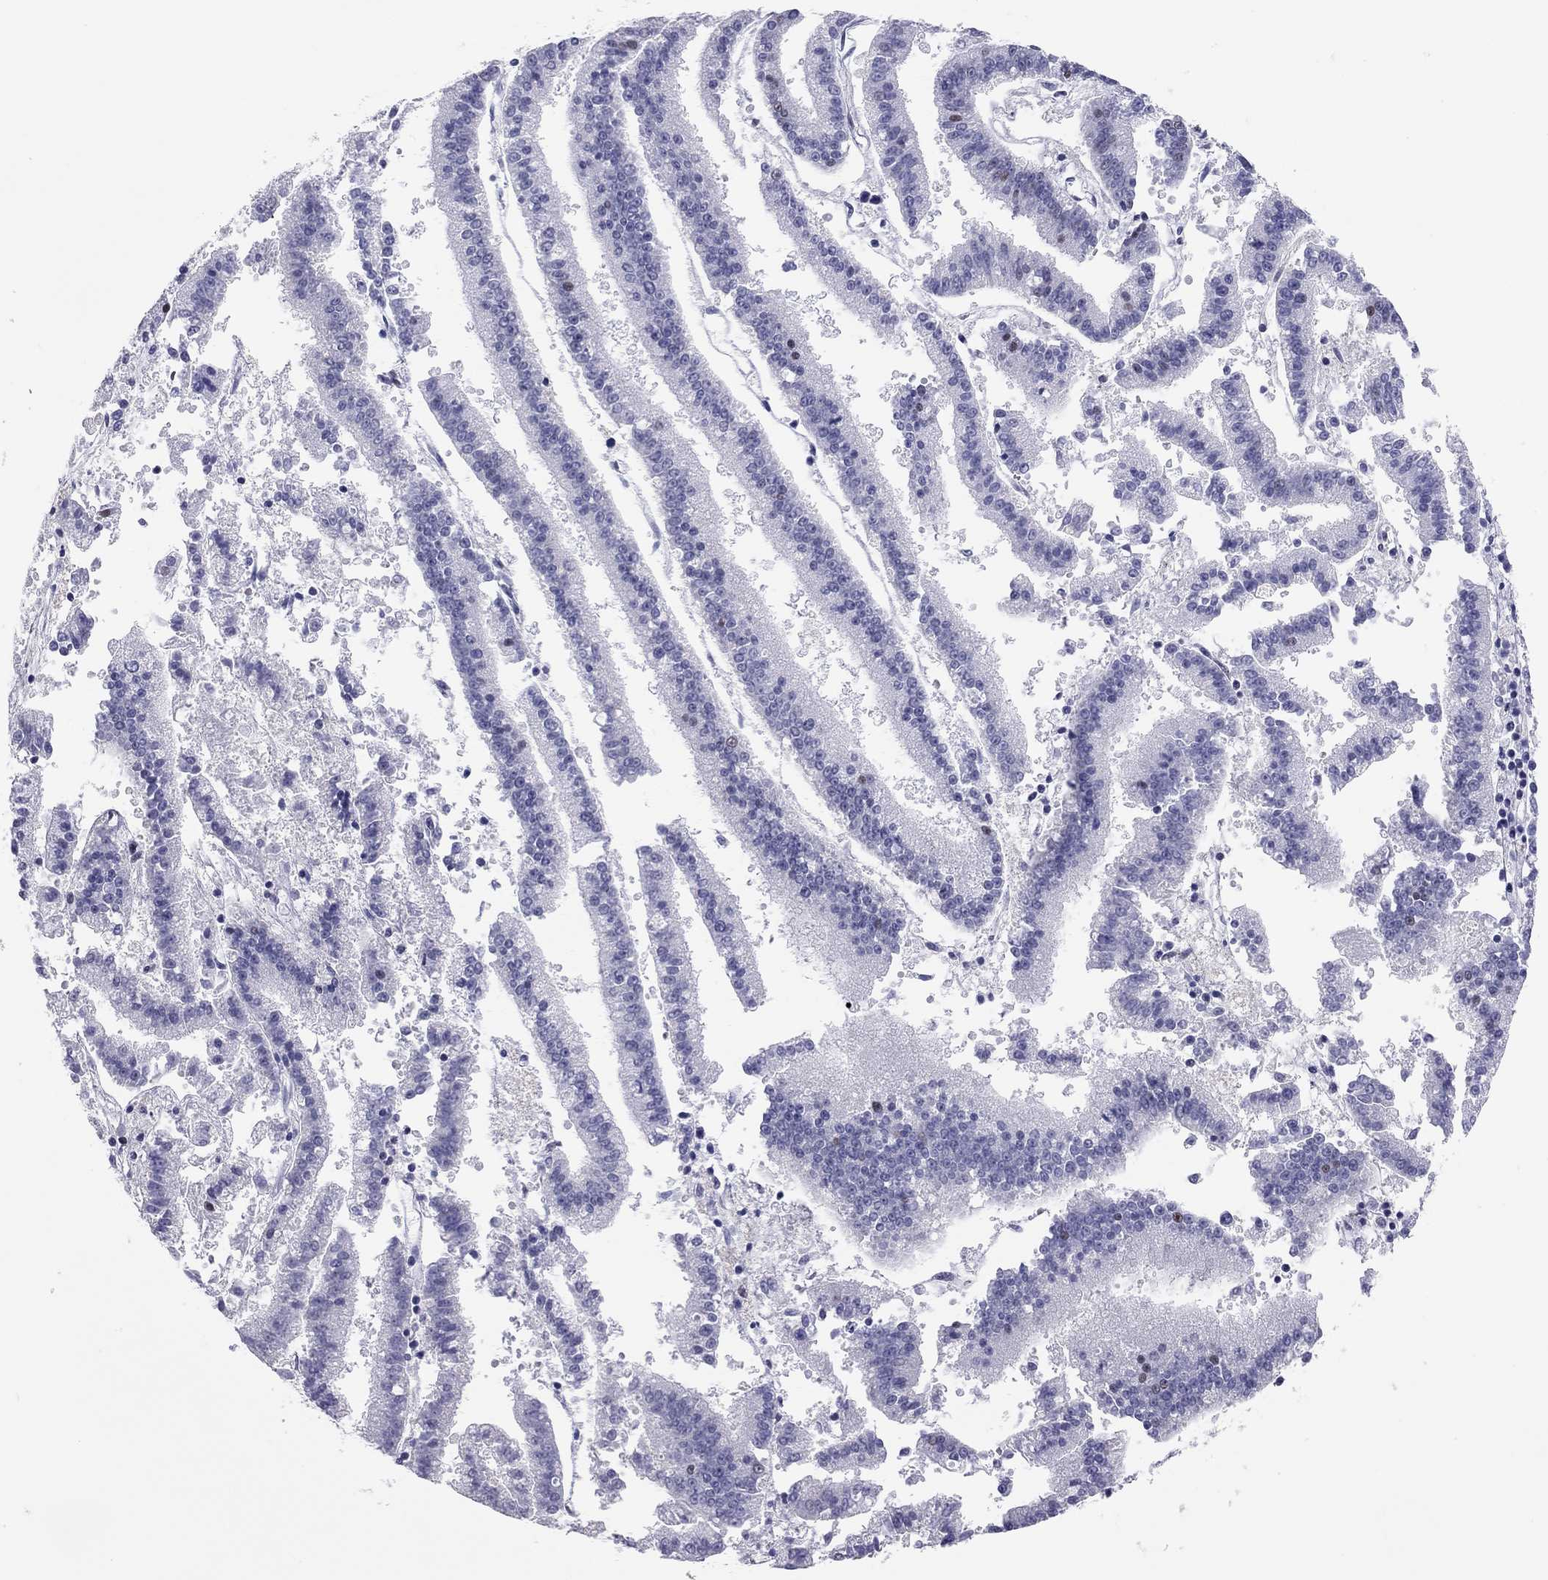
{"staining": {"intensity": "strong", "quantity": "<25%", "location": "nuclear"}, "tissue": "endometrial cancer", "cell_type": "Tumor cells", "image_type": "cancer", "snomed": [{"axis": "morphology", "description": "Adenocarcinoma, NOS"}, {"axis": "topography", "description": "Endometrium"}], "caption": "IHC photomicrograph of adenocarcinoma (endometrial) stained for a protein (brown), which displays medium levels of strong nuclear positivity in approximately <25% of tumor cells.", "gene": "DOT1L", "patient": {"sex": "female", "age": 66}}